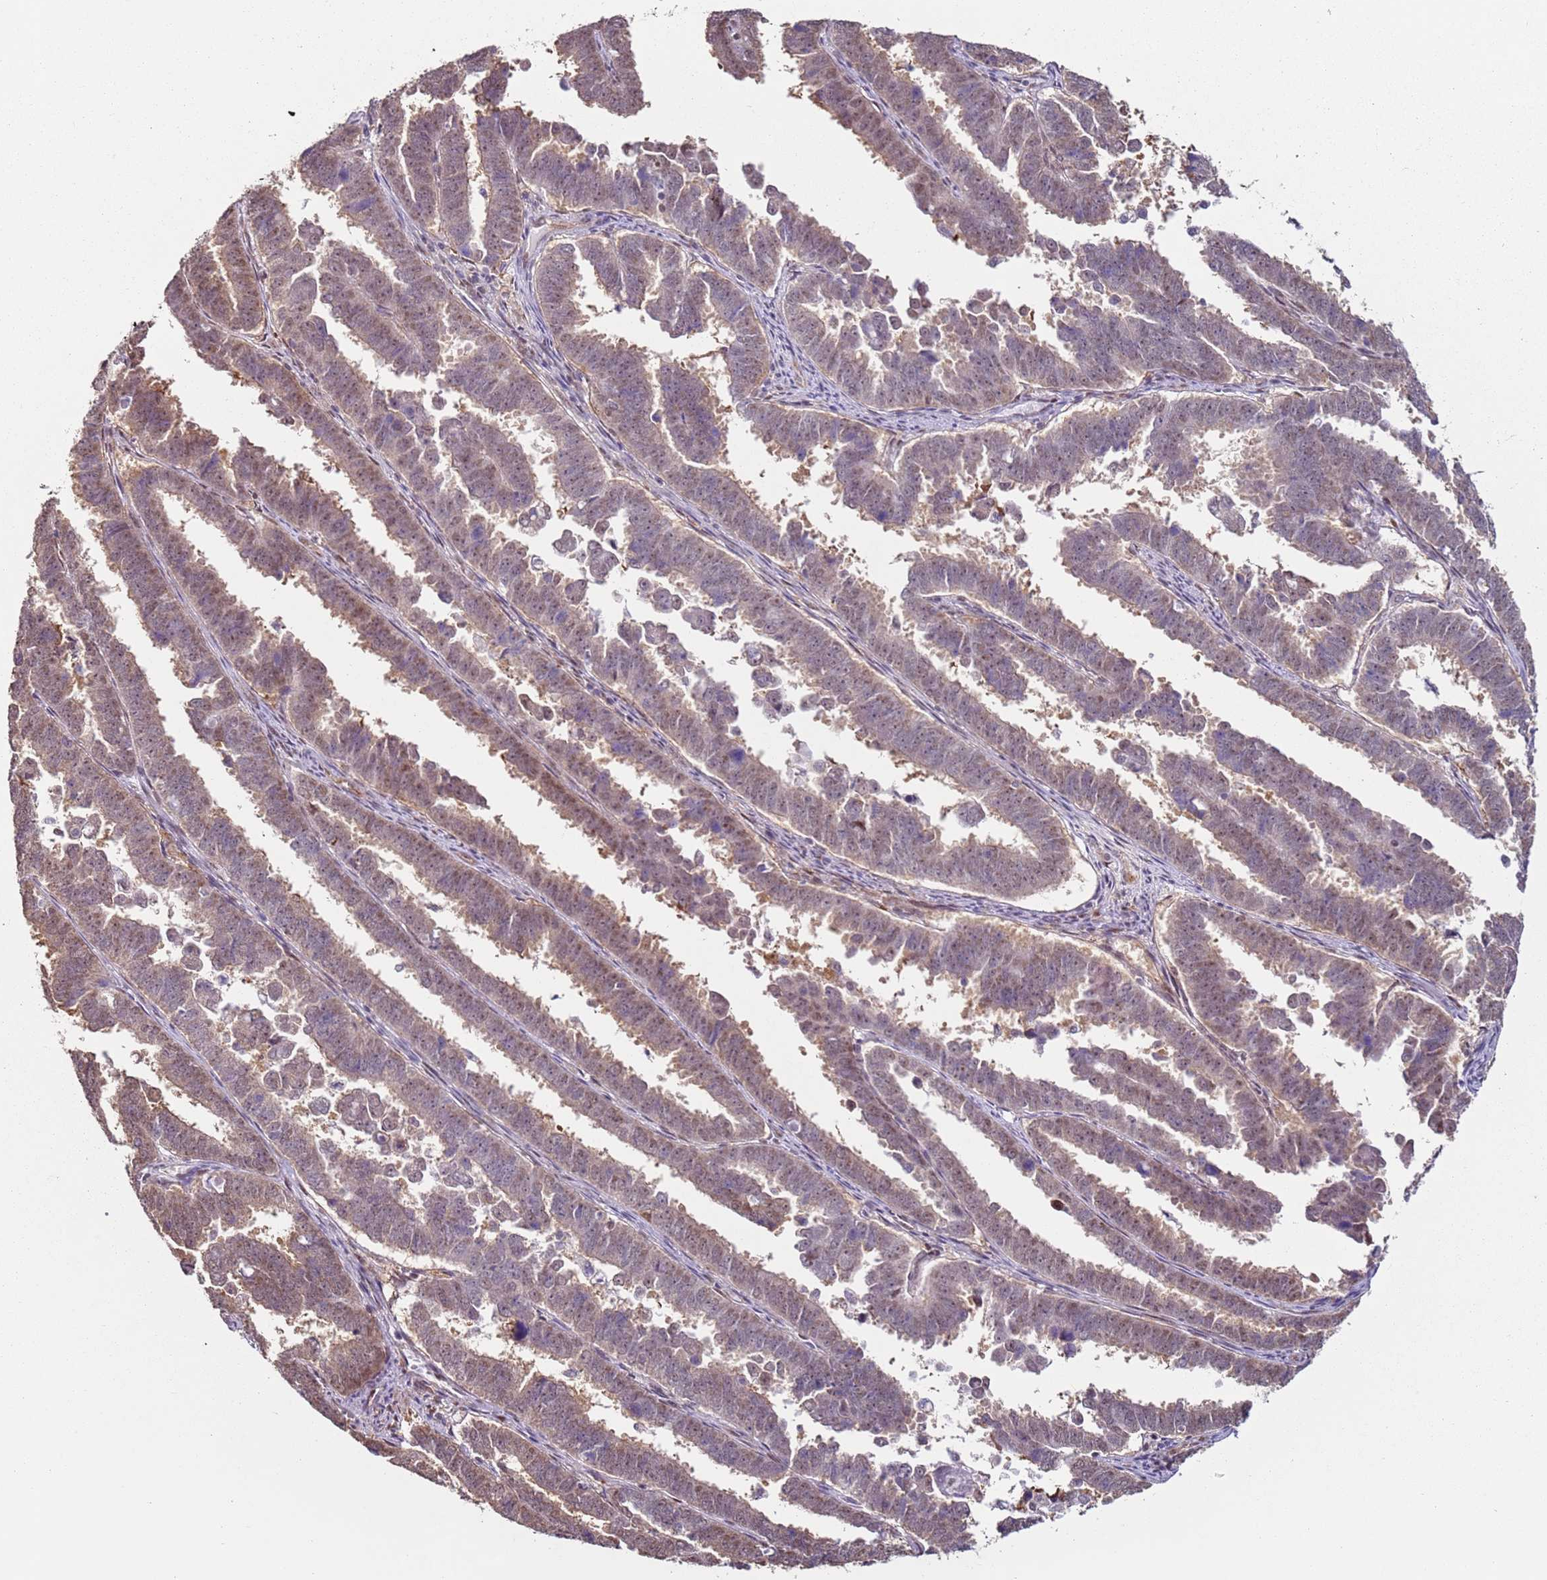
{"staining": {"intensity": "moderate", "quantity": "<25%", "location": "cytoplasmic/membranous,nuclear"}, "tissue": "endometrial cancer", "cell_type": "Tumor cells", "image_type": "cancer", "snomed": [{"axis": "morphology", "description": "Adenocarcinoma, NOS"}, {"axis": "topography", "description": "Endometrium"}], "caption": "Moderate cytoplasmic/membranous and nuclear protein positivity is present in about <25% of tumor cells in adenocarcinoma (endometrial).", "gene": "PSMD4", "patient": {"sex": "female", "age": 75}}